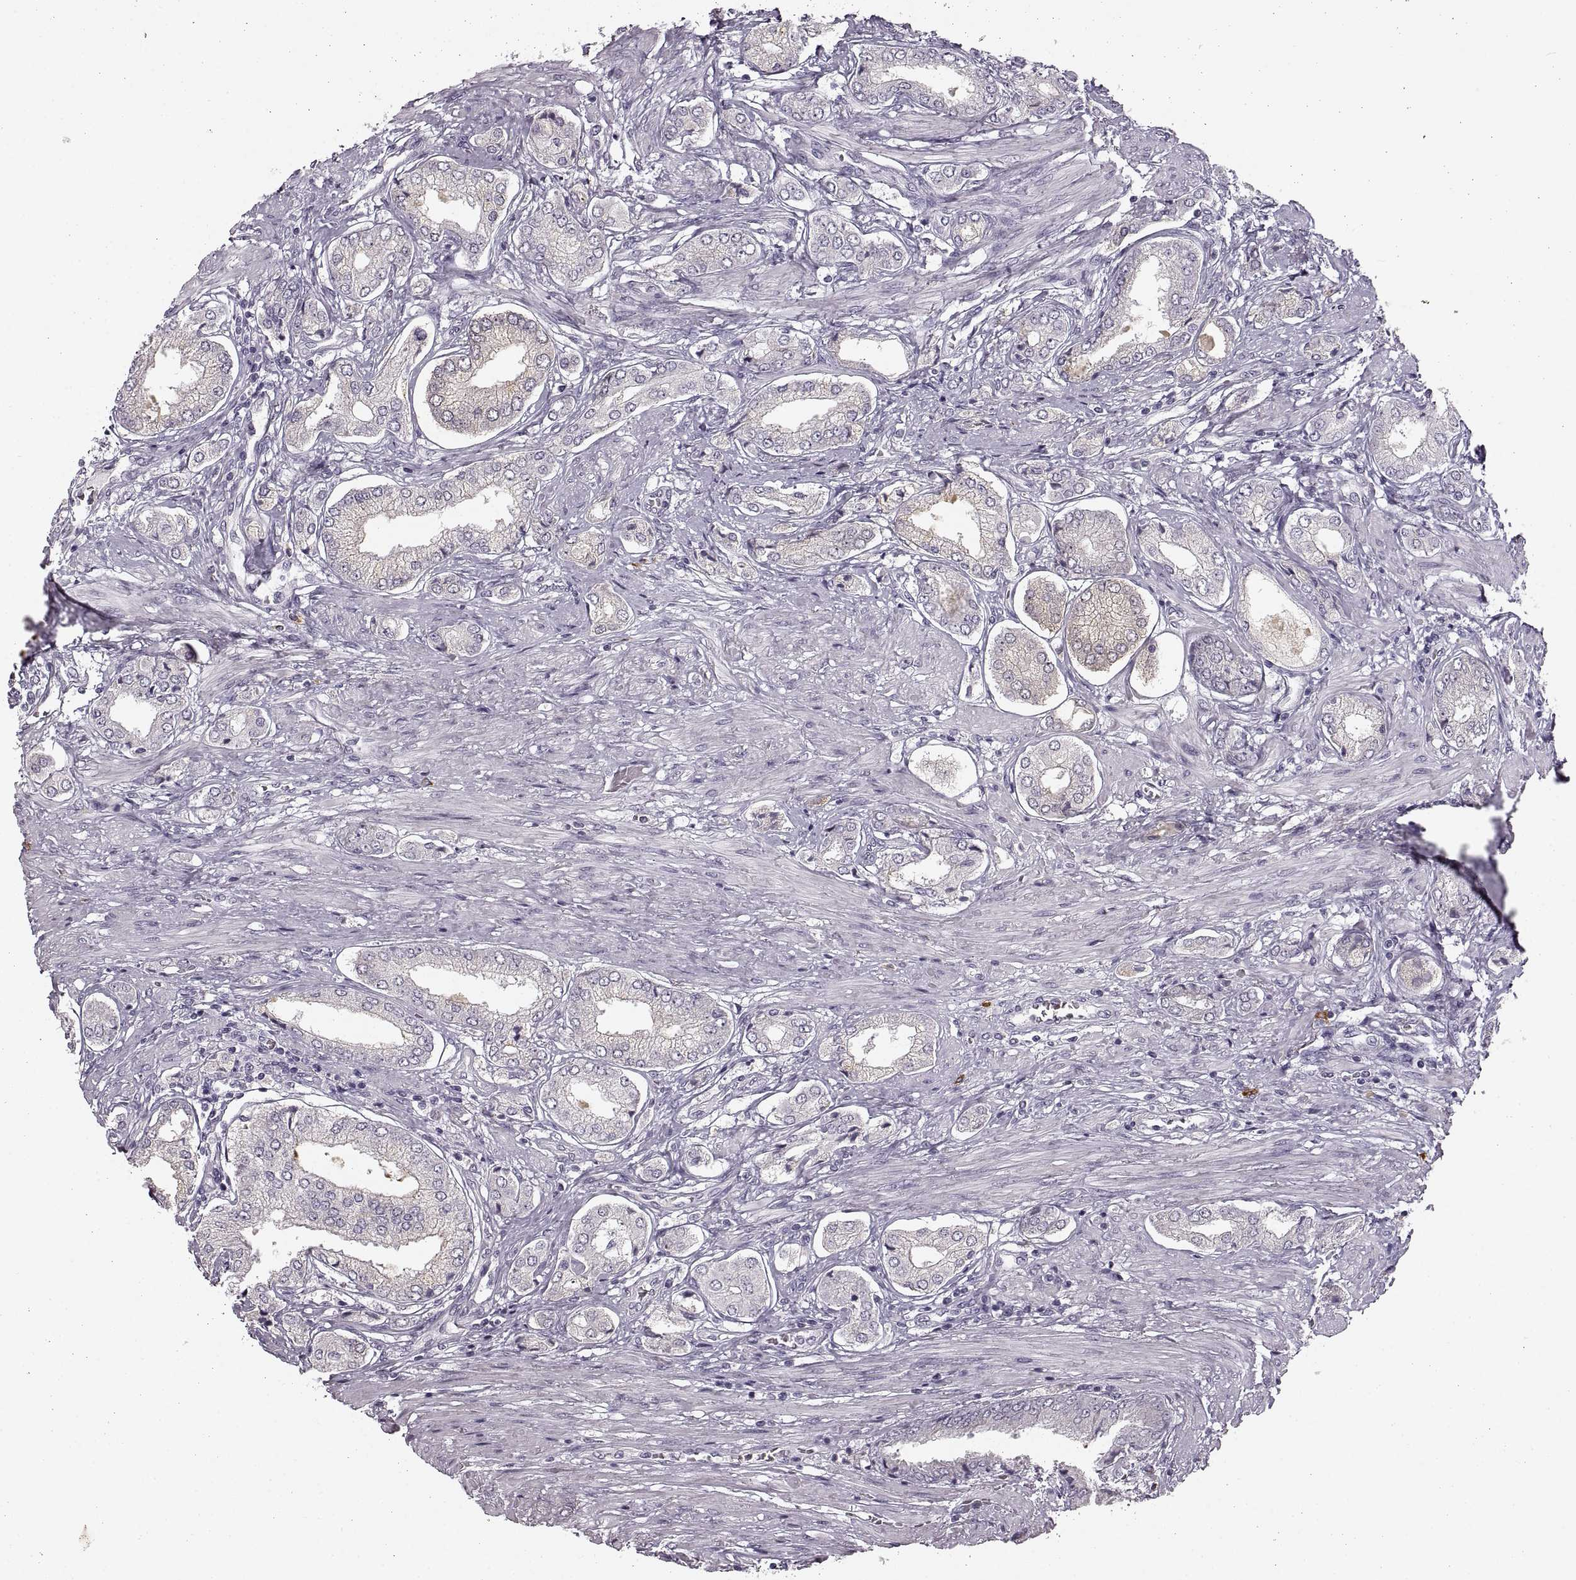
{"staining": {"intensity": "weak", "quantity": "<25%", "location": "cytoplasmic/membranous"}, "tissue": "prostate cancer", "cell_type": "Tumor cells", "image_type": "cancer", "snomed": [{"axis": "morphology", "description": "Adenocarcinoma, NOS"}, {"axis": "topography", "description": "Prostate"}], "caption": "This image is of prostate adenocarcinoma stained with IHC to label a protein in brown with the nuclei are counter-stained blue. There is no staining in tumor cells. Brightfield microscopy of IHC stained with DAB (brown) and hematoxylin (blue), captured at high magnification.", "gene": "CNTN1", "patient": {"sex": "male", "age": 63}}